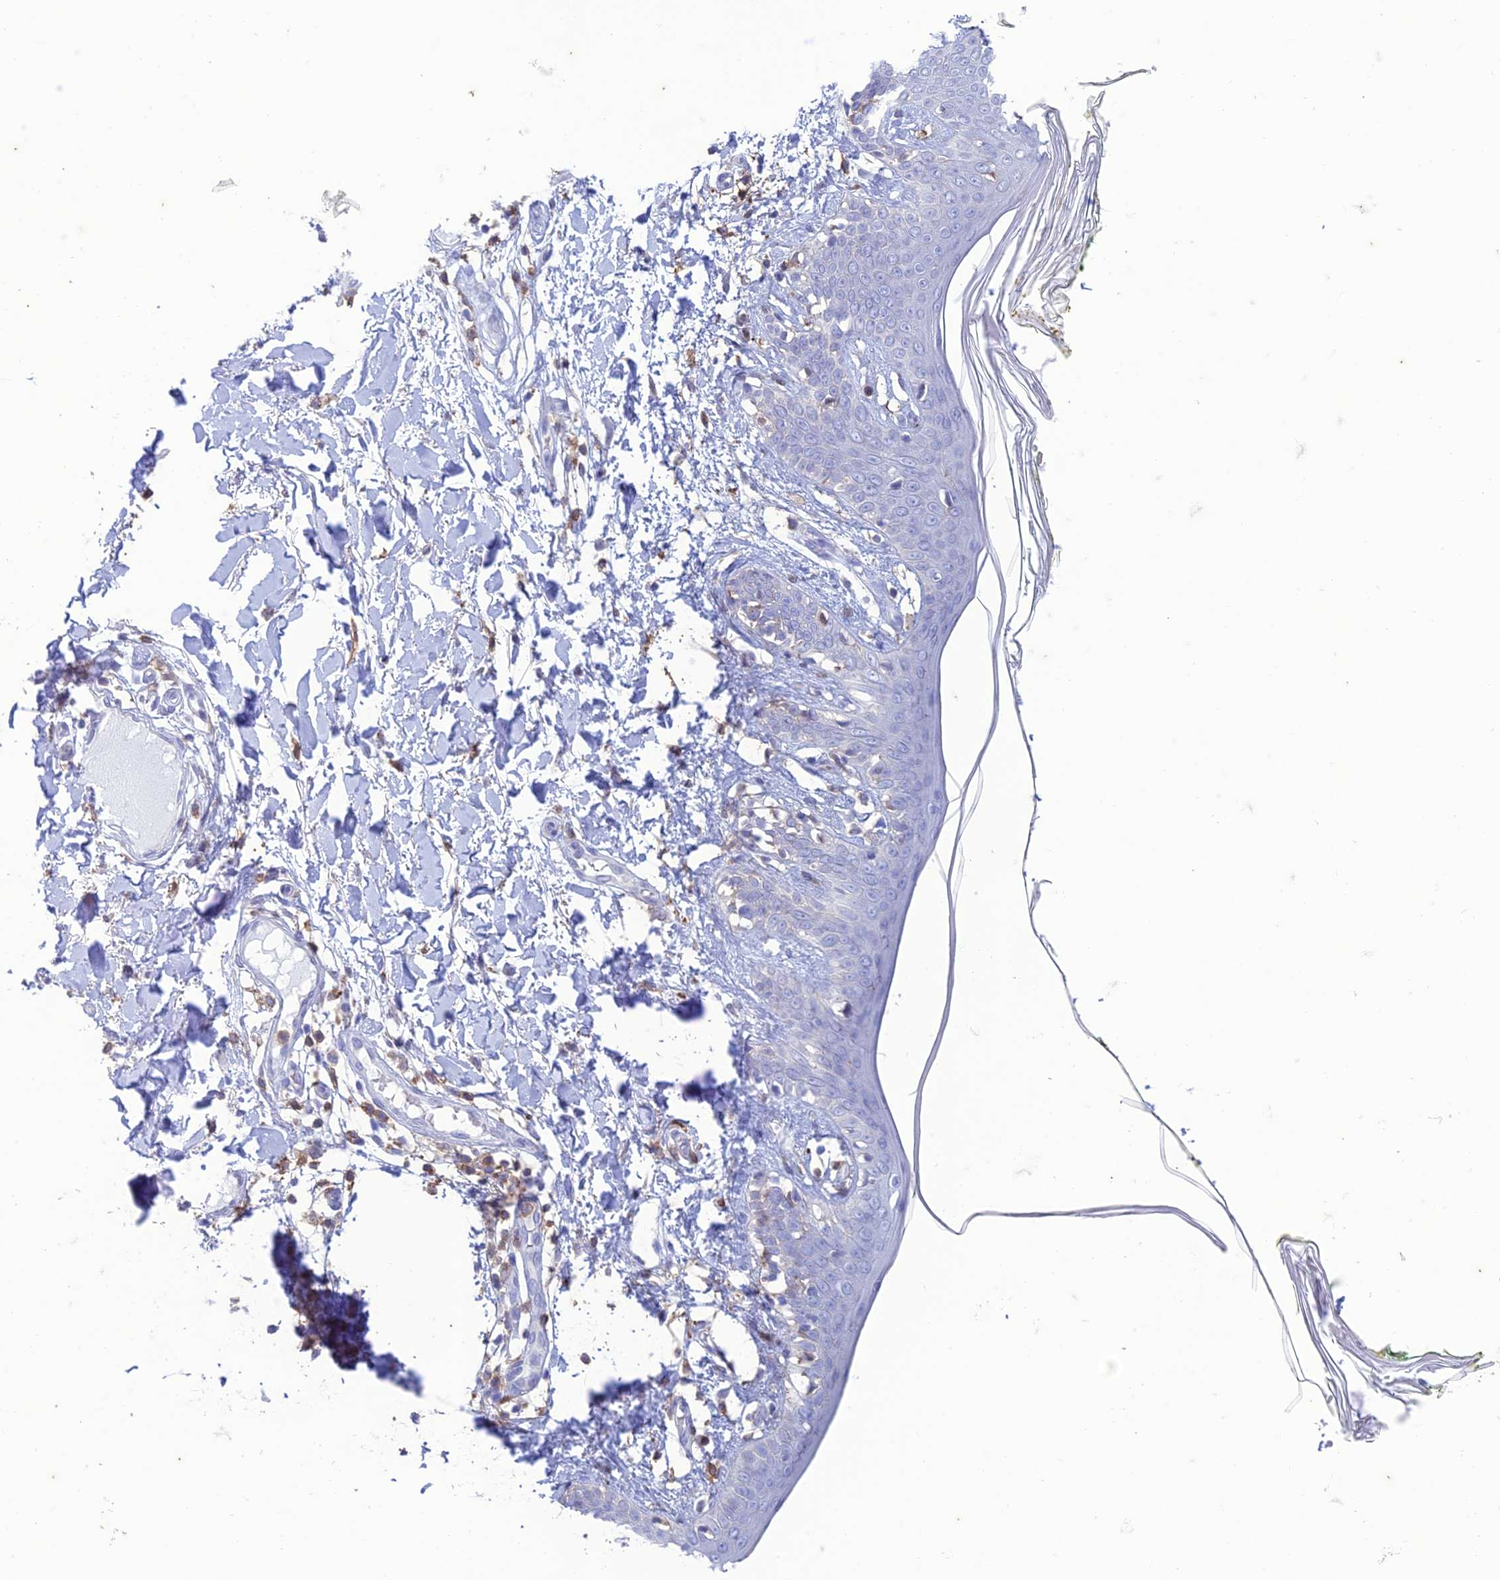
{"staining": {"intensity": "negative", "quantity": "none", "location": "none"}, "tissue": "skin", "cell_type": "Fibroblasts", "image_type": "normal", "snomed": [{"axis": "morphology", "description": "Normal tissue, NOS"}, {"axis": "topography", "description": "Skin"}], "caption": "This is an immunohistochemistry photomicrograph of normal skin. There is no staining in fibroblasts.", "gene": "FGF7", "patient": {"sex": "female", "age": 34}}